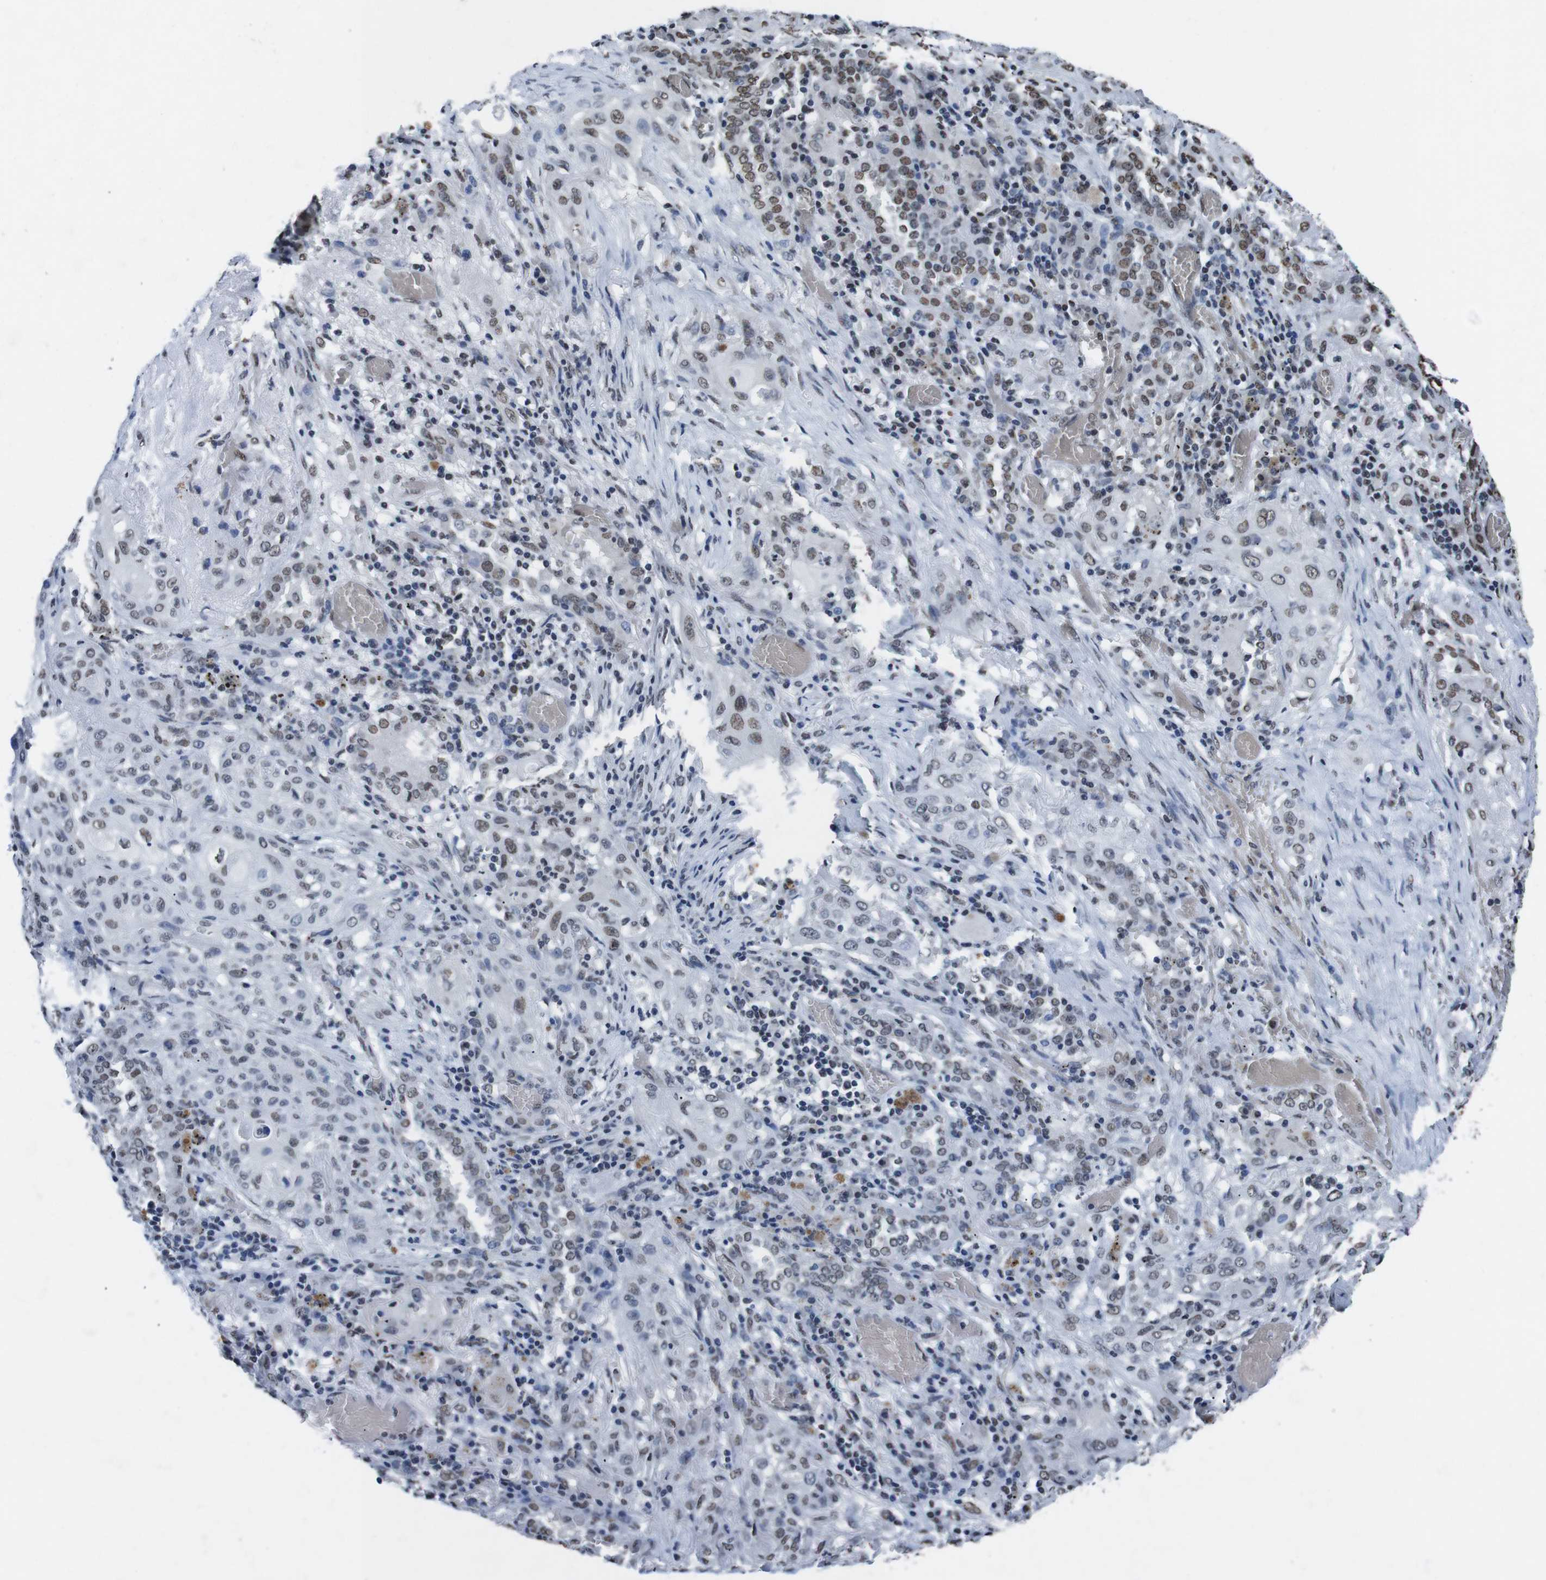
{"staining": {"intensity": "weak", "quantity": ">75%", "location": "nuclear"}, "tissue": "lung cancer", "cell_type": "Tumor cells", "image_type": "cancer", "snomed": [{"axis": "morphology", "description": "Squamous cell carcinoma, NOS"}, {"axis": "topography", "description": "Lung"}], "caption": "DAB immunohistochemical staining of human lung cancer (squamous cell carcinoma) displays weak nuclear protein staining in about >75% of tumor cells. The staining was performed using DAB, with brown indicating positive protein expression. Nuclei are stained blue with hematoxylin.", "gene": "PIP4P2", "patient": {"sex": "female", "age": 47}}